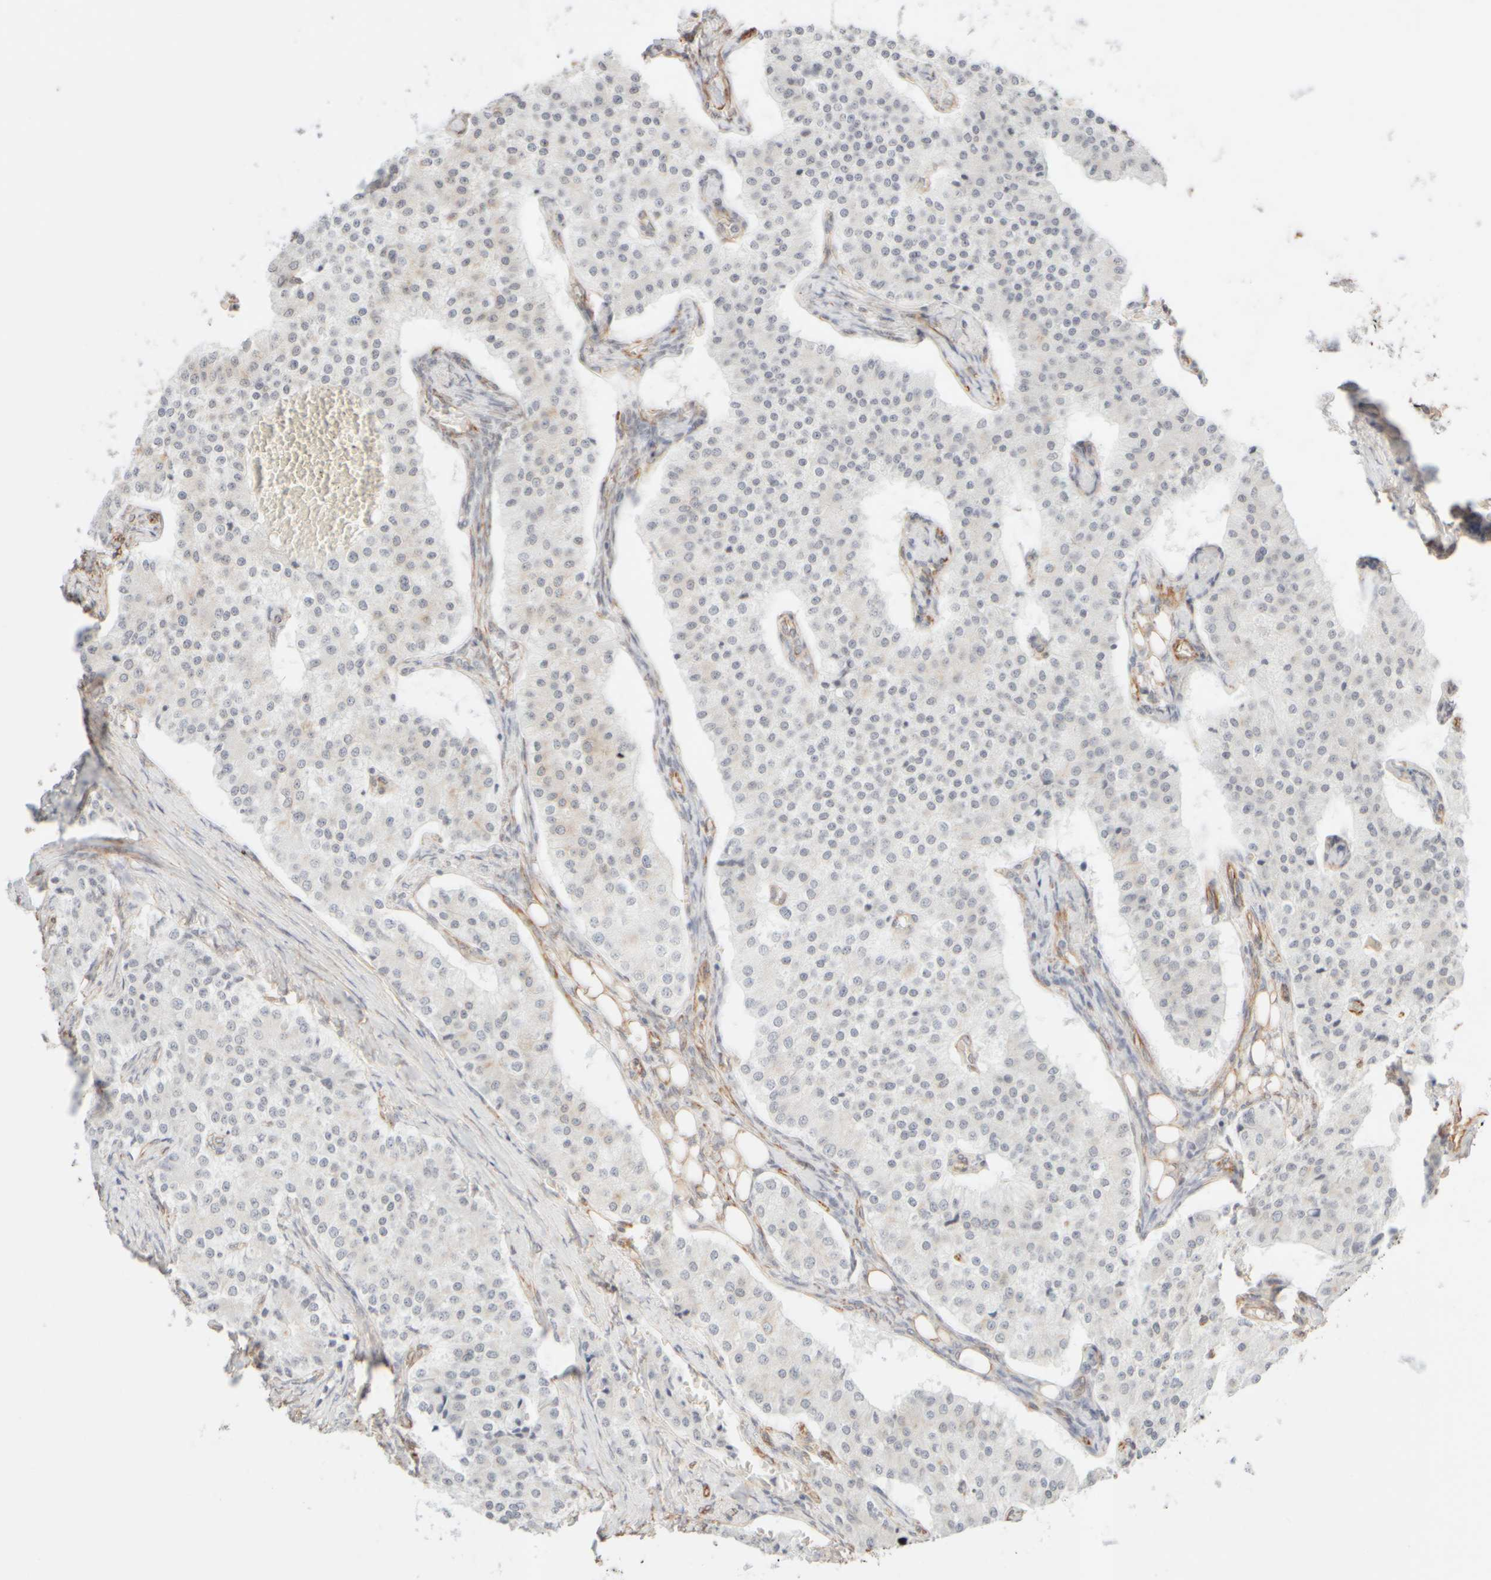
{"staining": {"intensity": "negative", "quantity": "none", "location": "none"}, "tissue": "carcinoid", "cell_type": "Tumor cells", "image_type": "cancer", "snomed": [{"axis": "morphology", "description": "Carcinoid, malignant, NOS"}, {"axis": "topography", "description": "Colon"}], "caption": "Immunohistochemical staining of human carcinoid displays no significant staining in tumor cells. The staining is performed using DAB brown chromogen with nuclei counter-stained in using hematoxylin.", "gene": "KRT15", "patient": {"sex": "female", "age": 52}}